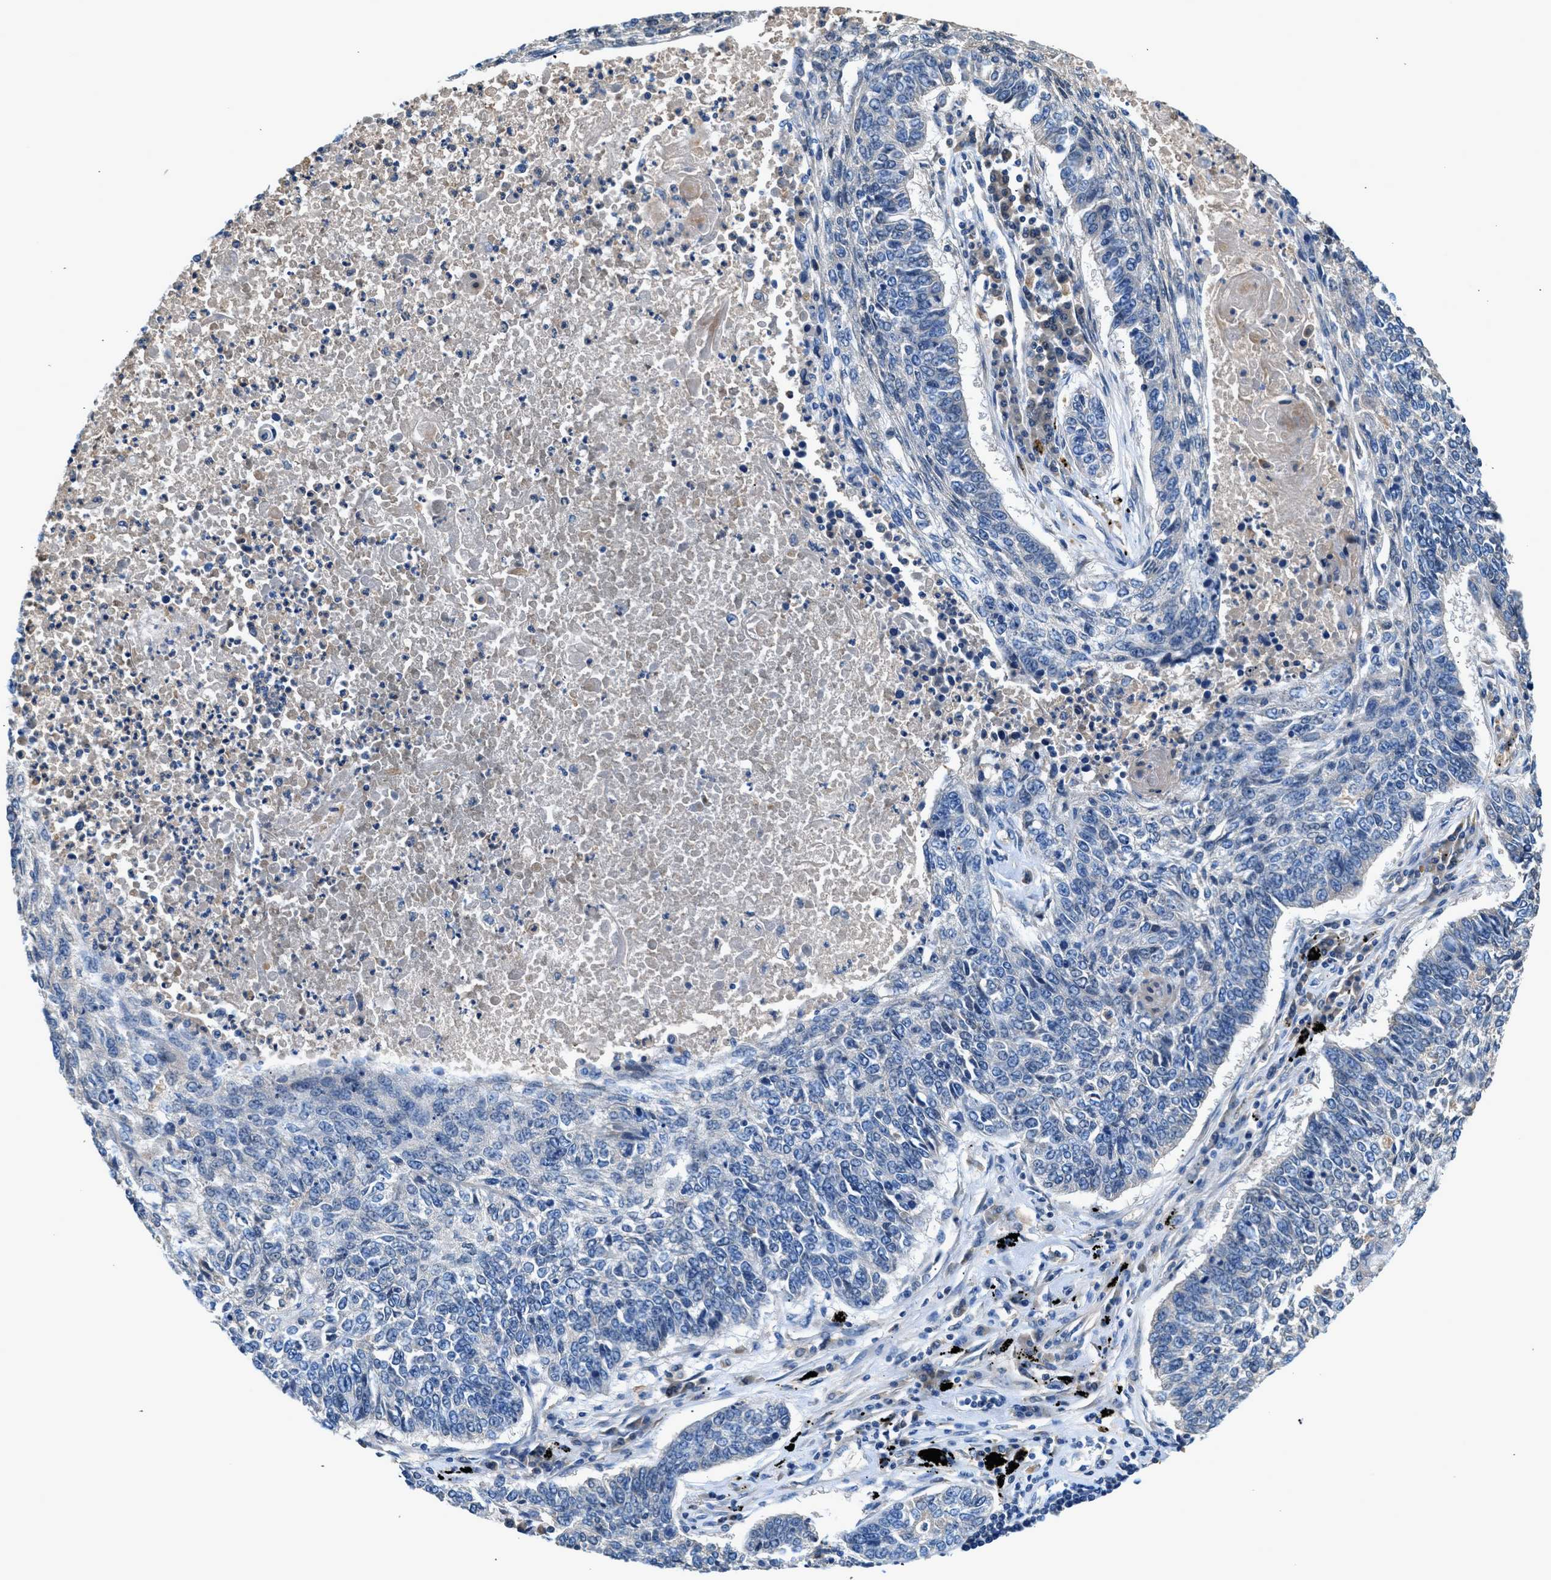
{"staining": {"intensity": "negative", "quantity": "none", "location": "none"}, "tissue": "lung cancer", "cell_type": "Tumor cells", "image_type": "cancer", "snomed": [{"axis": "morphology", "description": "Normal tissue, NOS"}, {"axis": "morphology", "description": "Squamous cell carcinoma, NOS"}, {"axis": "topography", "description": "Cartilage tissue"}, {"axis": "topography", "description": "Bronchus"}, {"axis": "topography", "description": "Lung"}], "caption": "IHC histopathology image of lung squamous cell carcinoma stained for a protein (brown), which exhibits no positivity in tumor cells.", "gene": "RWDD2B", "patient": {"sex": "female", "age": 49}}